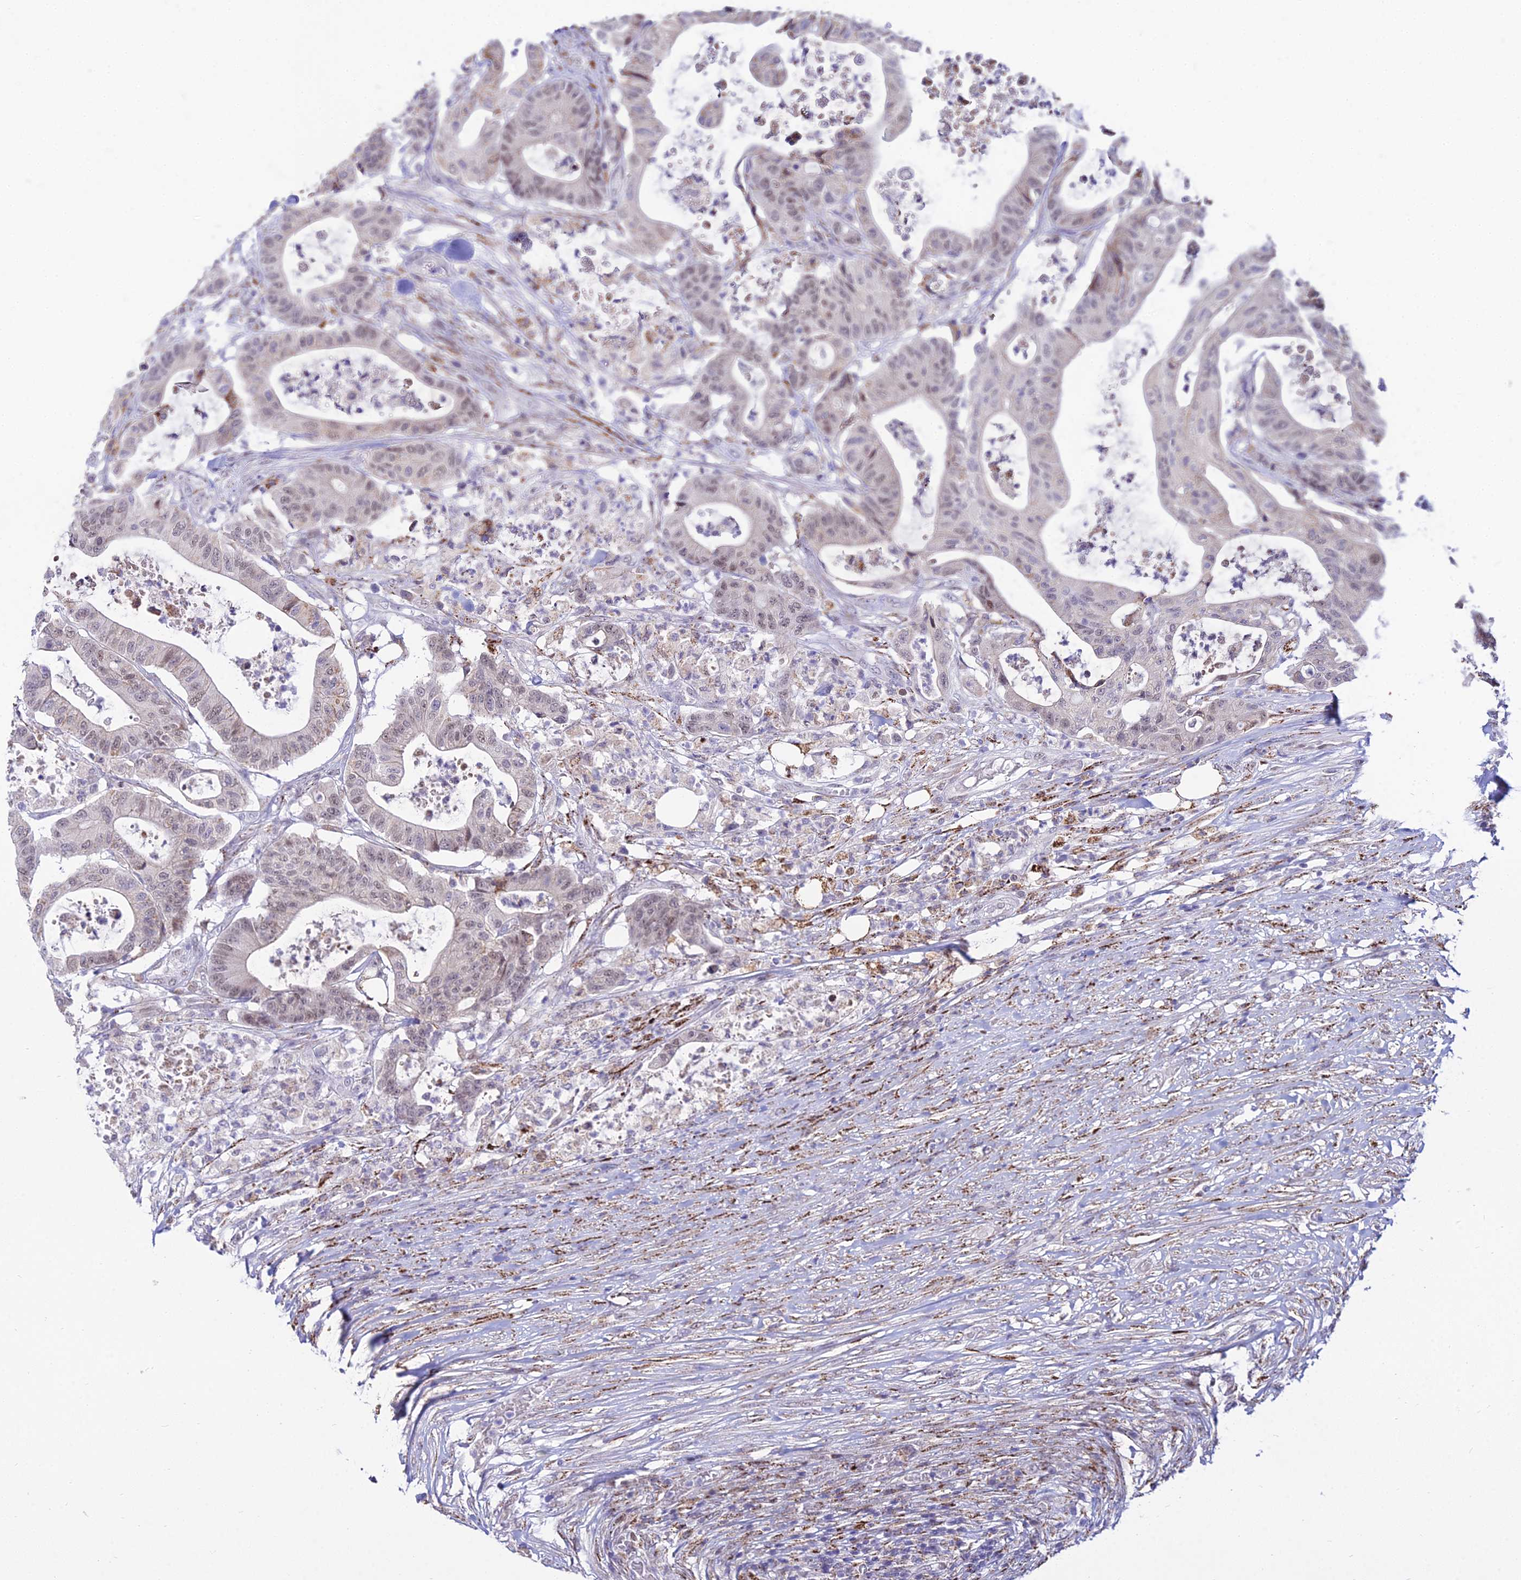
{"staining": {"intensity": "weak", "quantity": "25%-75%", "location": "nuclear"}, "tissue": "colorectal cancer", "cell_type": "Tumor cells", "image_type": "cancer", "snomed": [{"axis": "morphology", "description": "Adenocarcinoma, NOS"}, {"axis": "topography", "description": "Colon"}], "caption": "IHC image of neoplastic tissue: colorectal cancer (adenocarcinoma) stained using IHC demonstrates low levels of weak protein expression localized specifically in the nuclear of tumor cells, appearing as a nuclear brown color.", "gene": "C6orf163", "patient": {"sex": "female", "age": 84}}